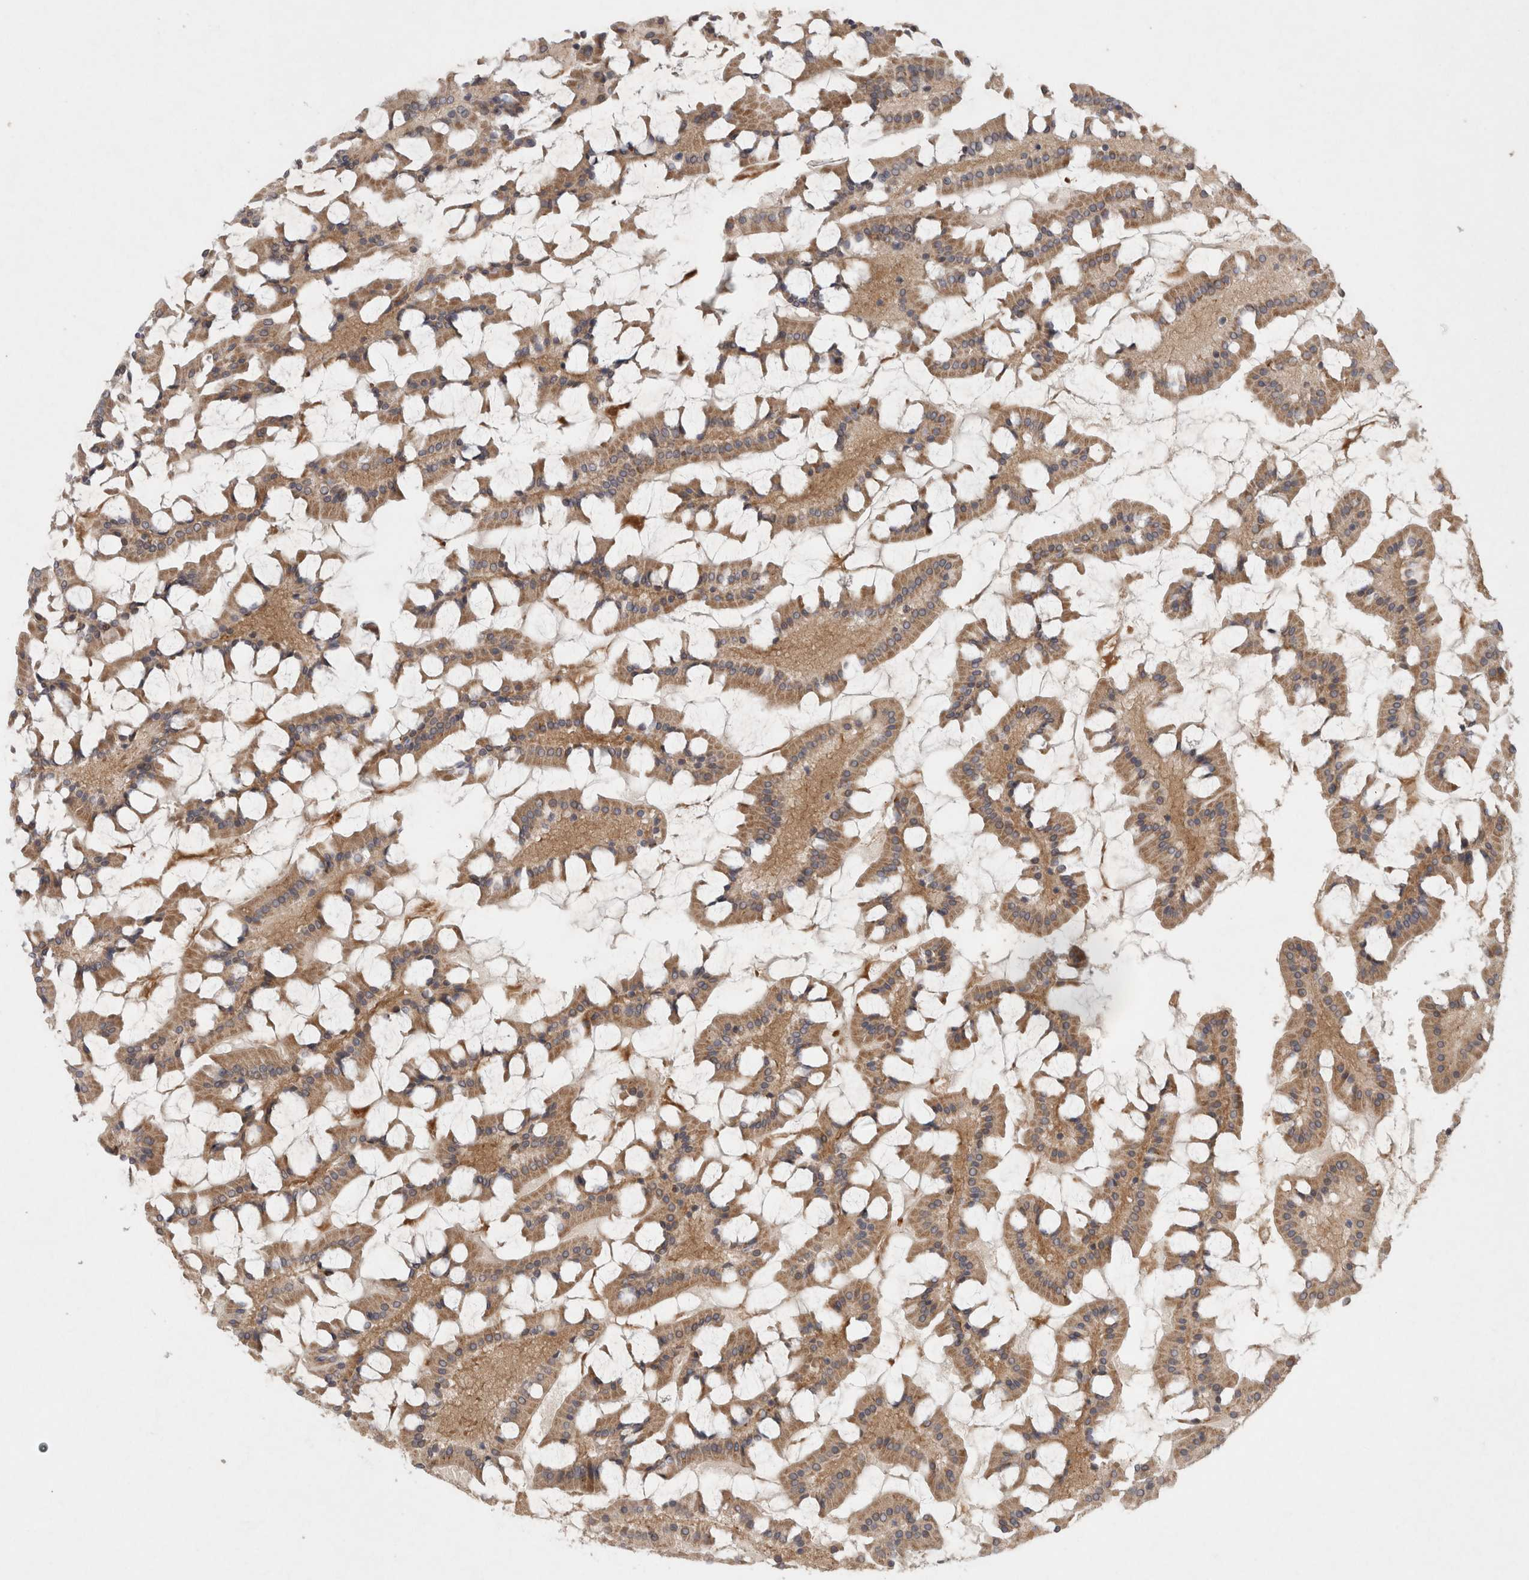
{"staining": {"intensity": "moderate", "quantity": ">75%", "location": "cytoplasmic/membranous,nuclear"}, "tissue": "small intestine", "cell_type": "Glandular cells", "image_type": "normal", "snomed": [{"axis": "morphology", "description": "Normal tissue, NOS"}, {"axis": "topography", "description": "Small intestine"}], "caption": "Immunohistochemical staining of unremarkable small intestine displays >75% levels of moderate cytoplasmic/membranous,nuclear protein positivity in about >75% of glandular cells. The staining is performed using DAB brown chromogen to label protein expression. The nuclei are counter-stained blue using hematoxylin.", "gene": "KDM8", "patient": {"sex": "male", "age": 41}}